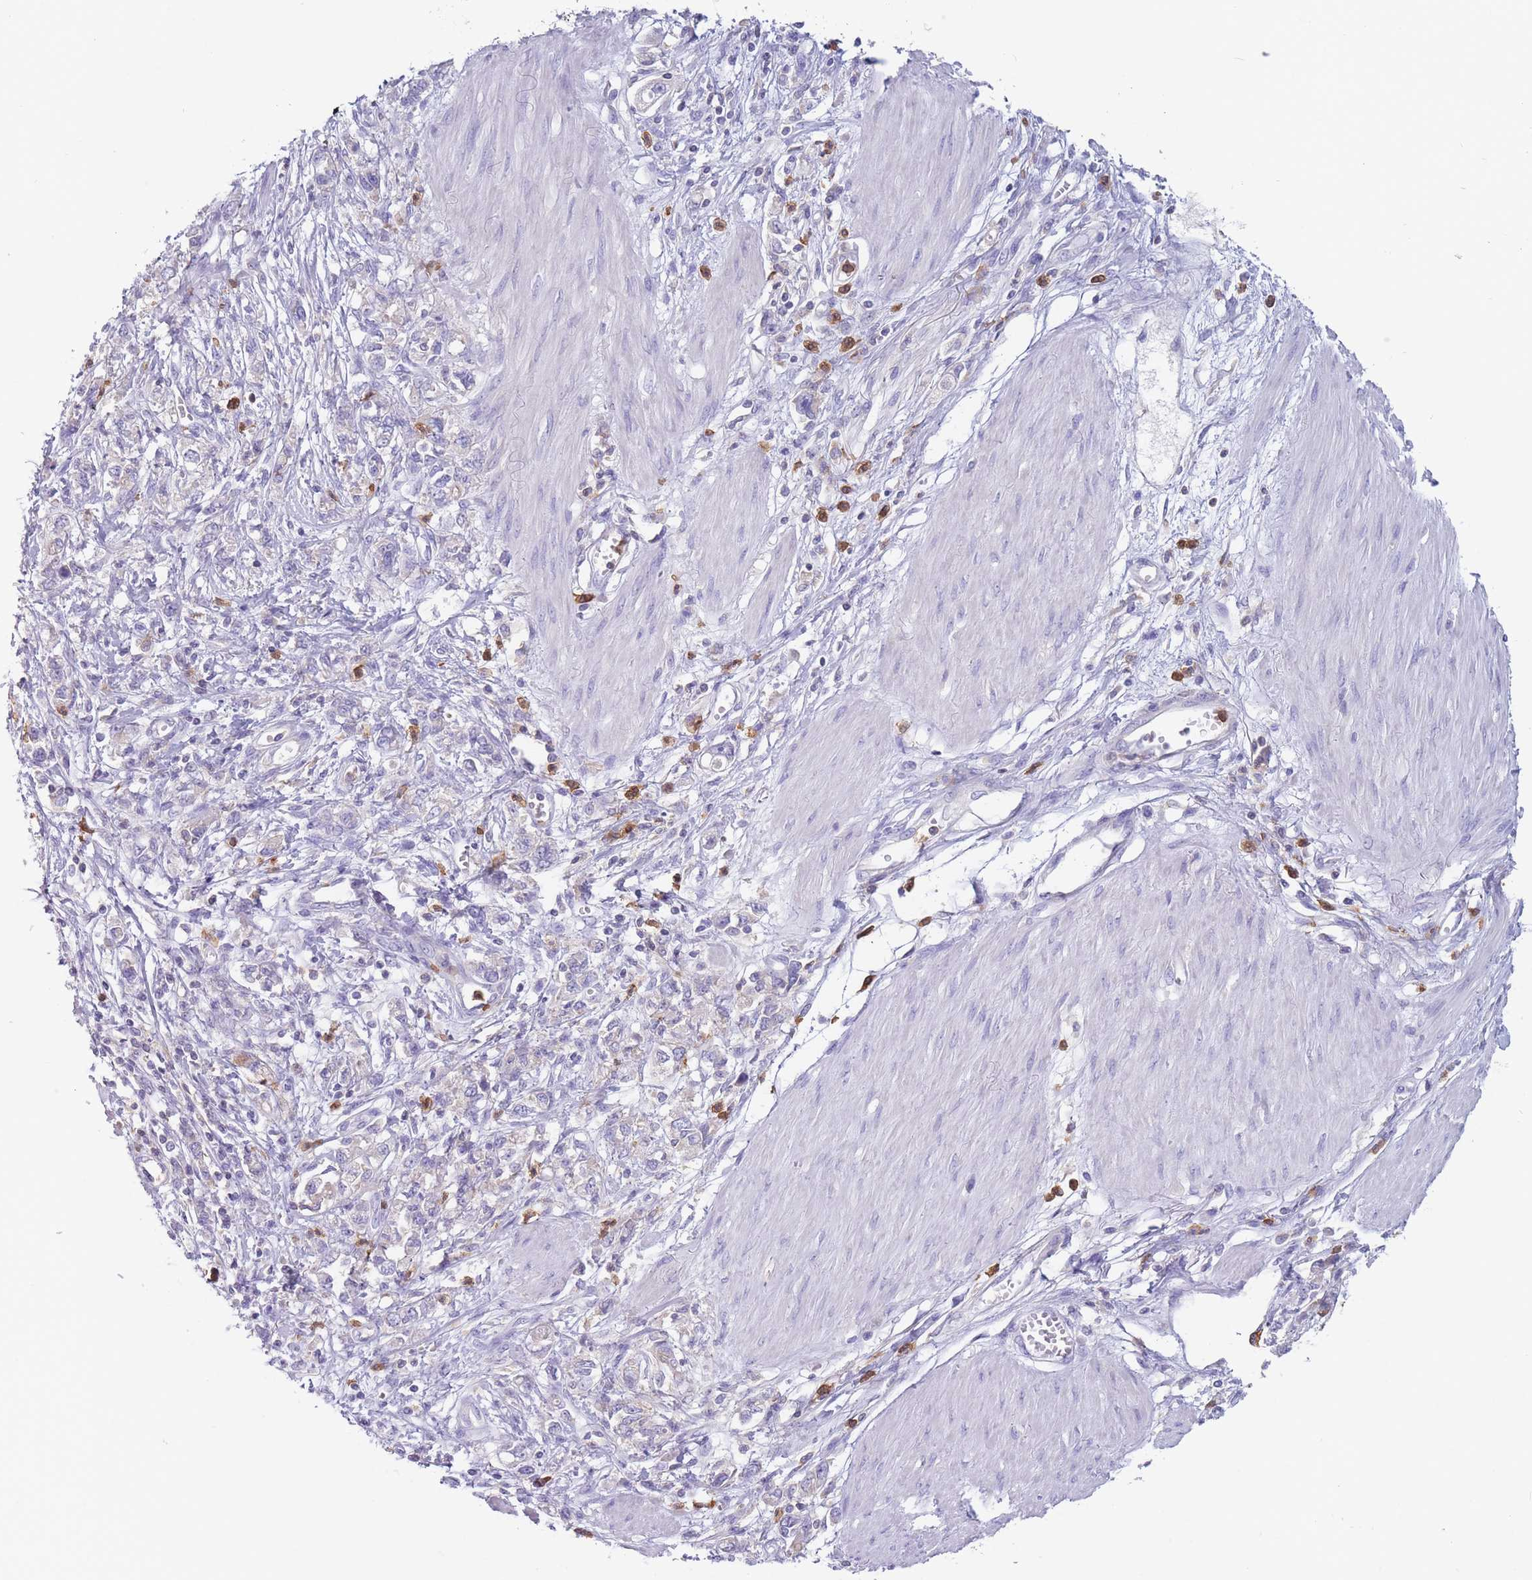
{"staining": {"intensity": "negative", "quantity": "none", "location": "none"}, "tissue": "stomach cancer", "cell_type": "Tumor cells", "image_type": "cancer", "snomed": [{"axis": "morphology", "description": "Adenocarcinoma, NOS"}, {"axis": "topography", "description": "Stomach"}], "caption": "Tumor cells are negative for brown protein staining in stomach cancer (adenocarcinoma).", "gene": "ST3GAL4", "patient": {"sex": "female", "age": 76}}